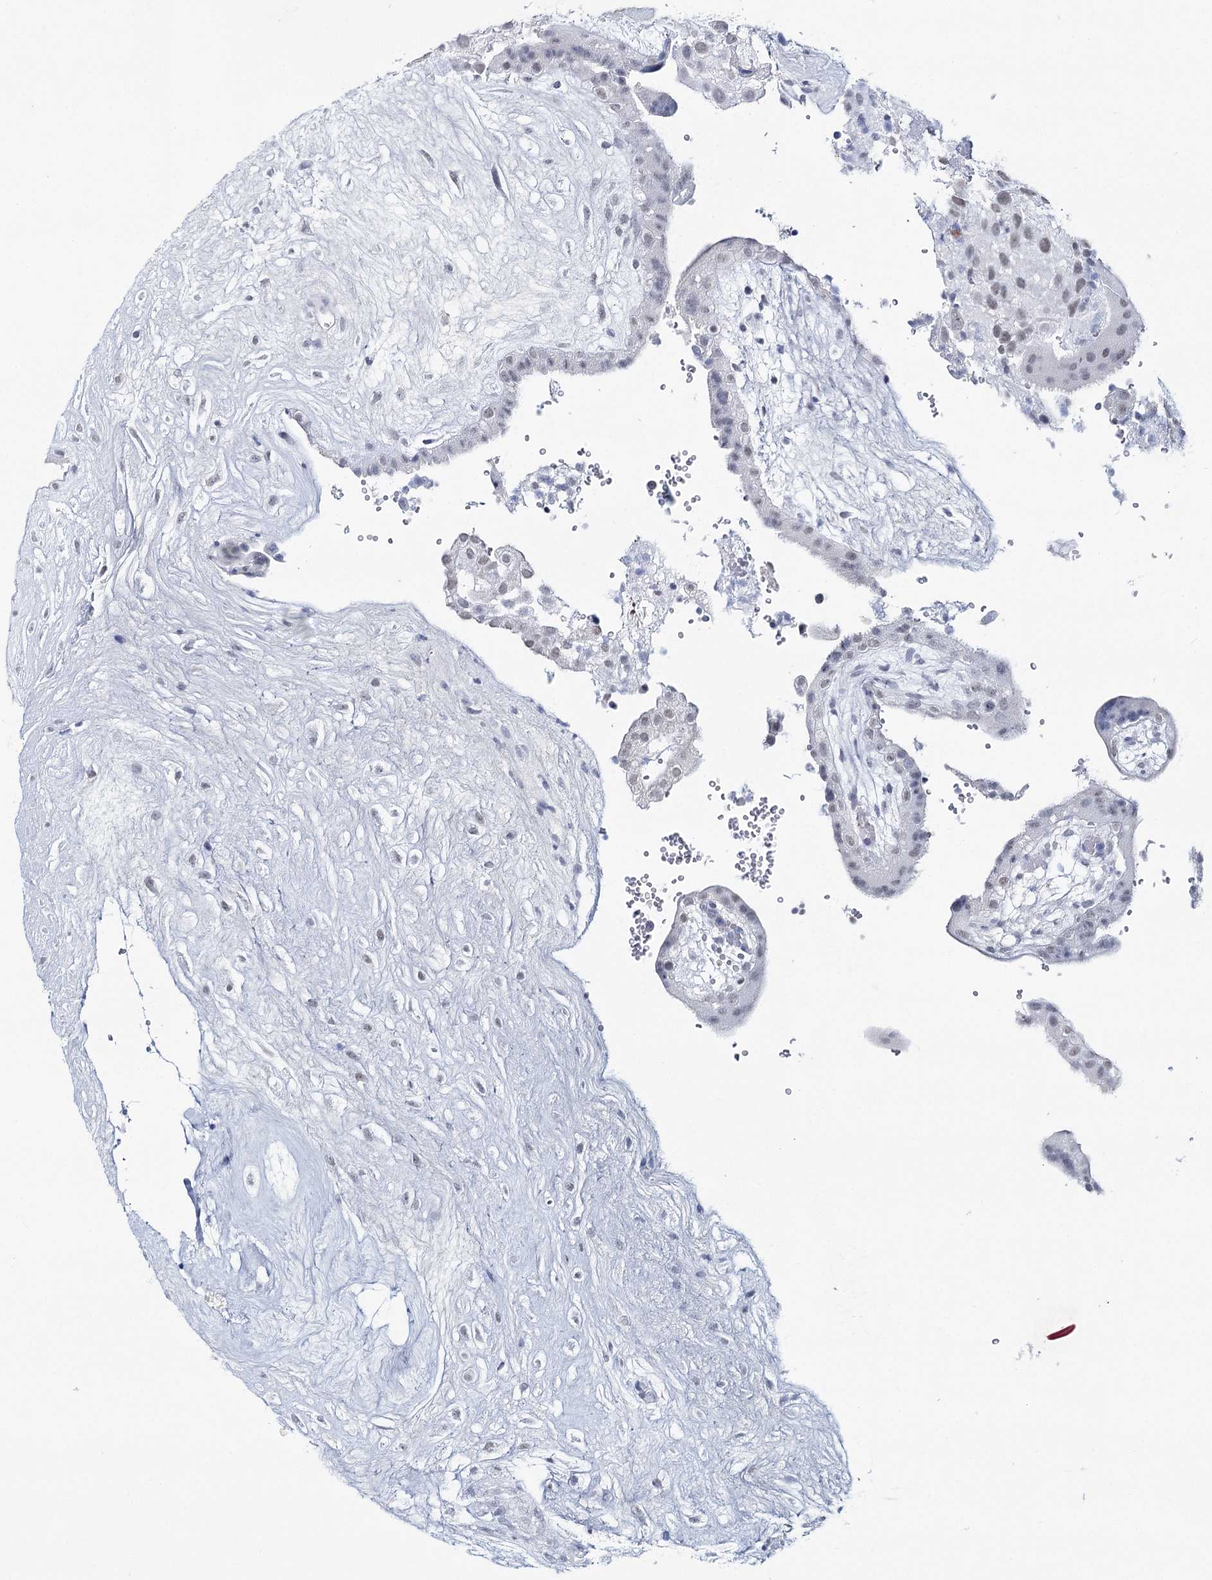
{"staining": {"intensity": "weak", "quantity": "25%-75%", "location": "nuclear"}, "tissue": "placenta", "cell_type": "Trophoblastic cells", "image_type": "normal", "snomed": [{"axis": "morphology", "description": "Normal tissue, NOS"}, {"axis": "topography", "description": "Placenta"}], "caption": "Immunohistochemistry of normal placenta shows low levels of weak nuclear positivity in about 25%-75% of trophoblastic cells. Using DAB (3,3'-diaminobenzidine) (brown) and hematoxylin (blue) stains, captured at high magnification using brightfield microscopy.", "gene": "ZC3H8", "patient": {"sex": "female", "age": 18}}